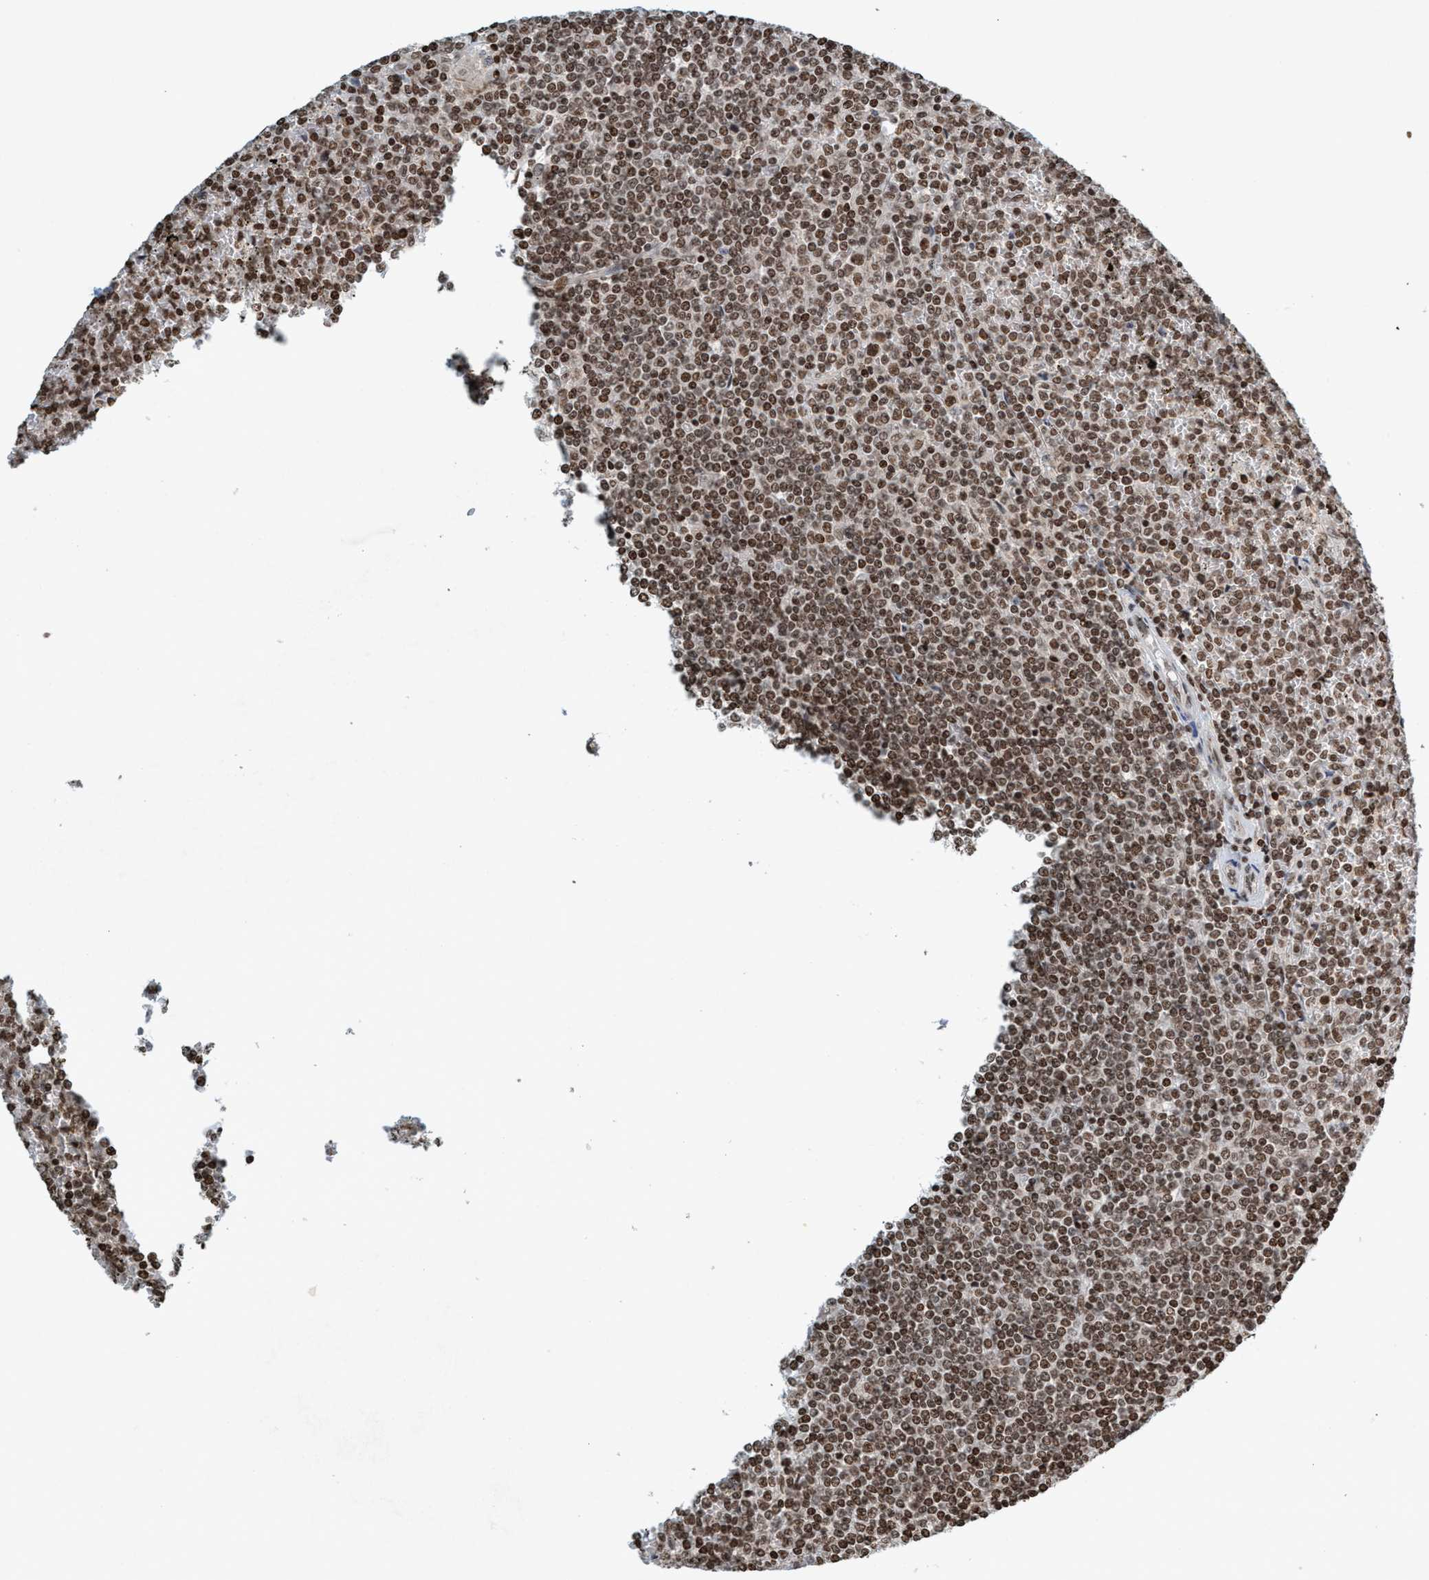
{"staining": {"intensity": "strong", "quantity": ">75%", "location": "nuclear"}, "tissue": "lymphoma", "cell_type": "Tumor cells", "image_type": "cancer", "snomed": [{"axis": "morphology", "description": "Malignant lymphoma, non-Hodgkin's type, Low grade"}, {"axis": "topography", "description": "Spleen"}], "caption": "Lymphoma stained with IHC displays strong nuclear staining in about >75% of tumor cells. The staining was performed using DAB to visualize the protein expression in brown, while the nuclei were stained in blue with hematoxylin (Magnification: 20x).", "gene": "SMCR8", "patient": {"sex": "female", "age": 19}}